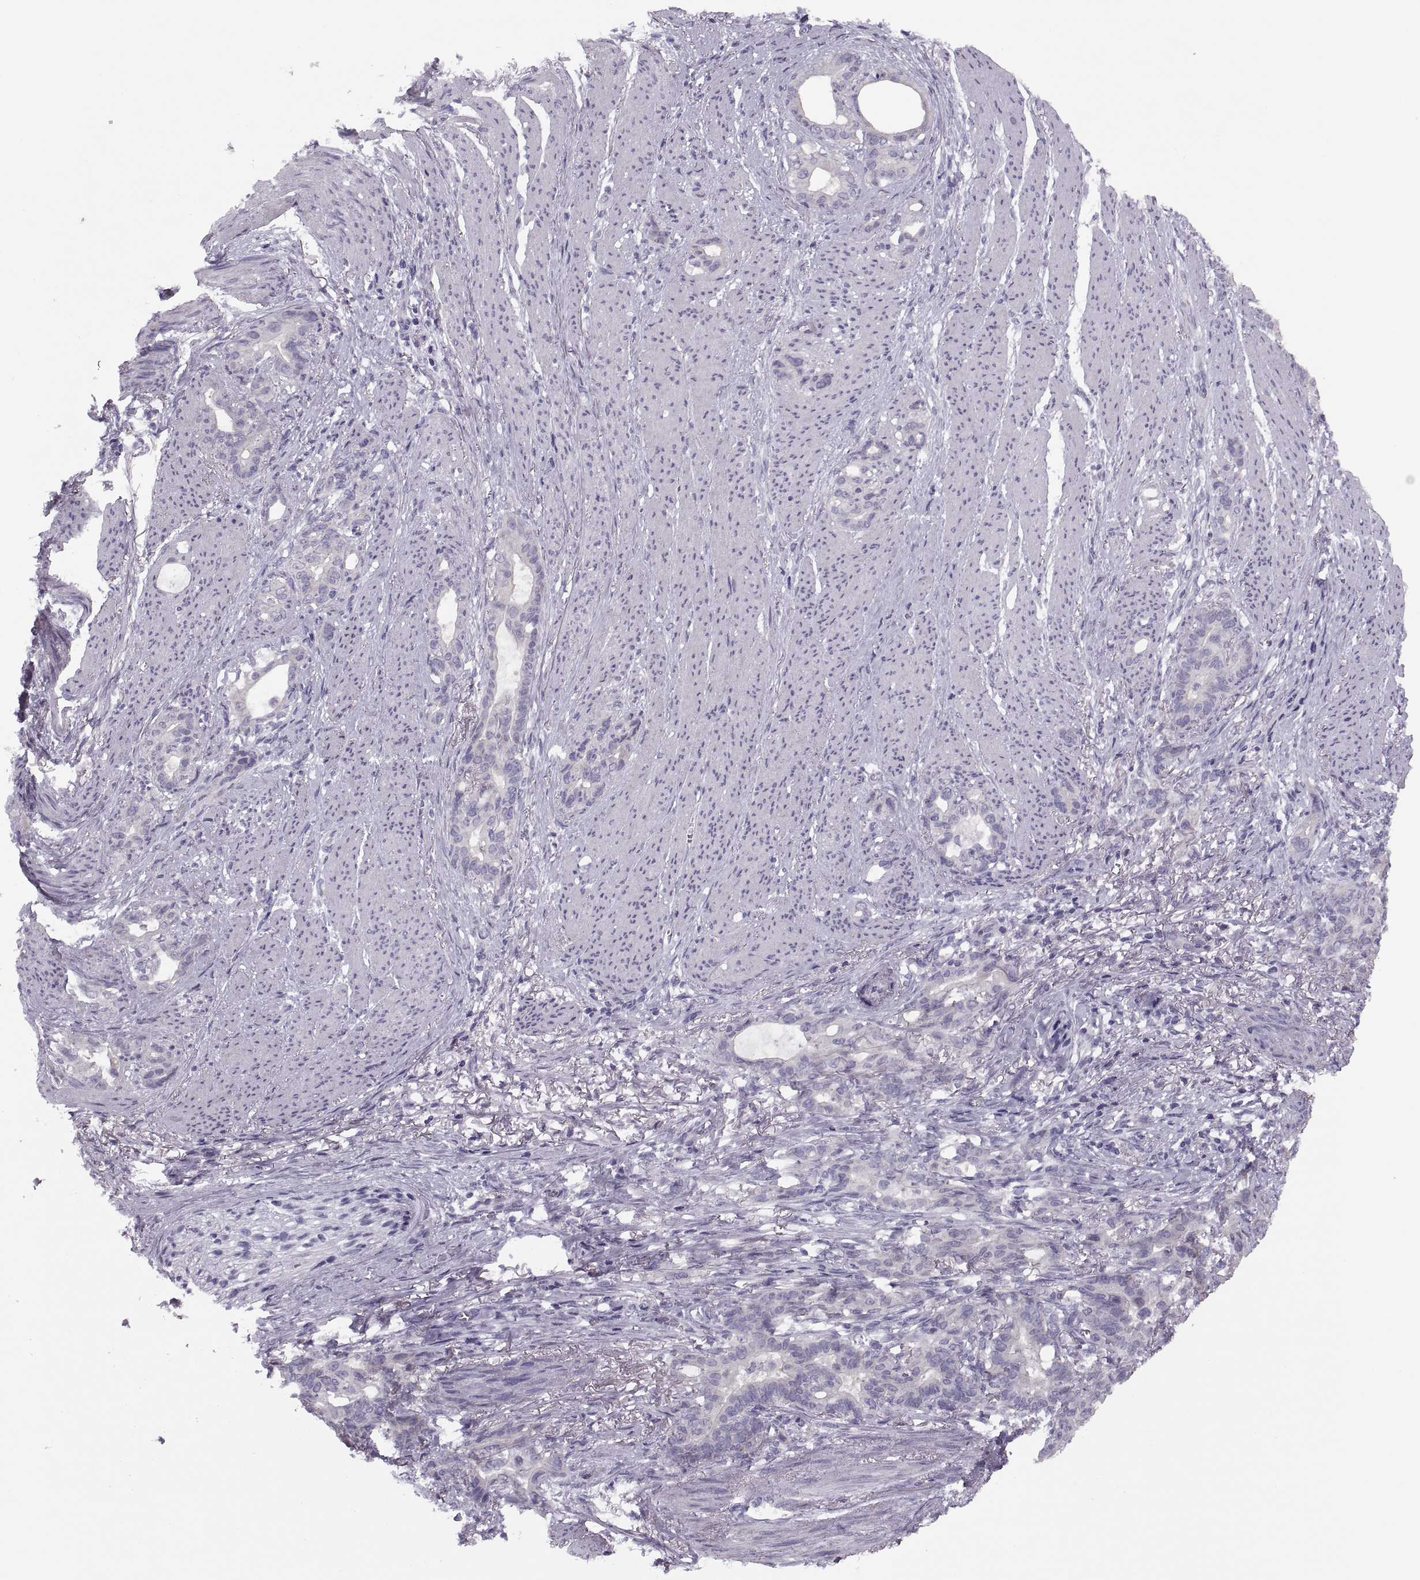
{"staining": {"intensity": "negative", "quantity": "none", "location": "none"}, "tissue": "stomach cancer", "cell_type": "Tumor cells", "image_type": "cancer", "snomed": [{"axis": "morphology", "description": "Normal tissue, NOS"}, {"axis": "morphology", "description": "Adenocarcinoma, NOS"}, {"axis": "topography", "description": "Esophagus"}, {"axis": "topography", "description": "Stomach, upper"}], "caption": "Tumor cells show no significant staining in stomach cancer (adenocarcinoma).", "gene": "PRSS54", "patient": {"sex": "male", "age": 62}}